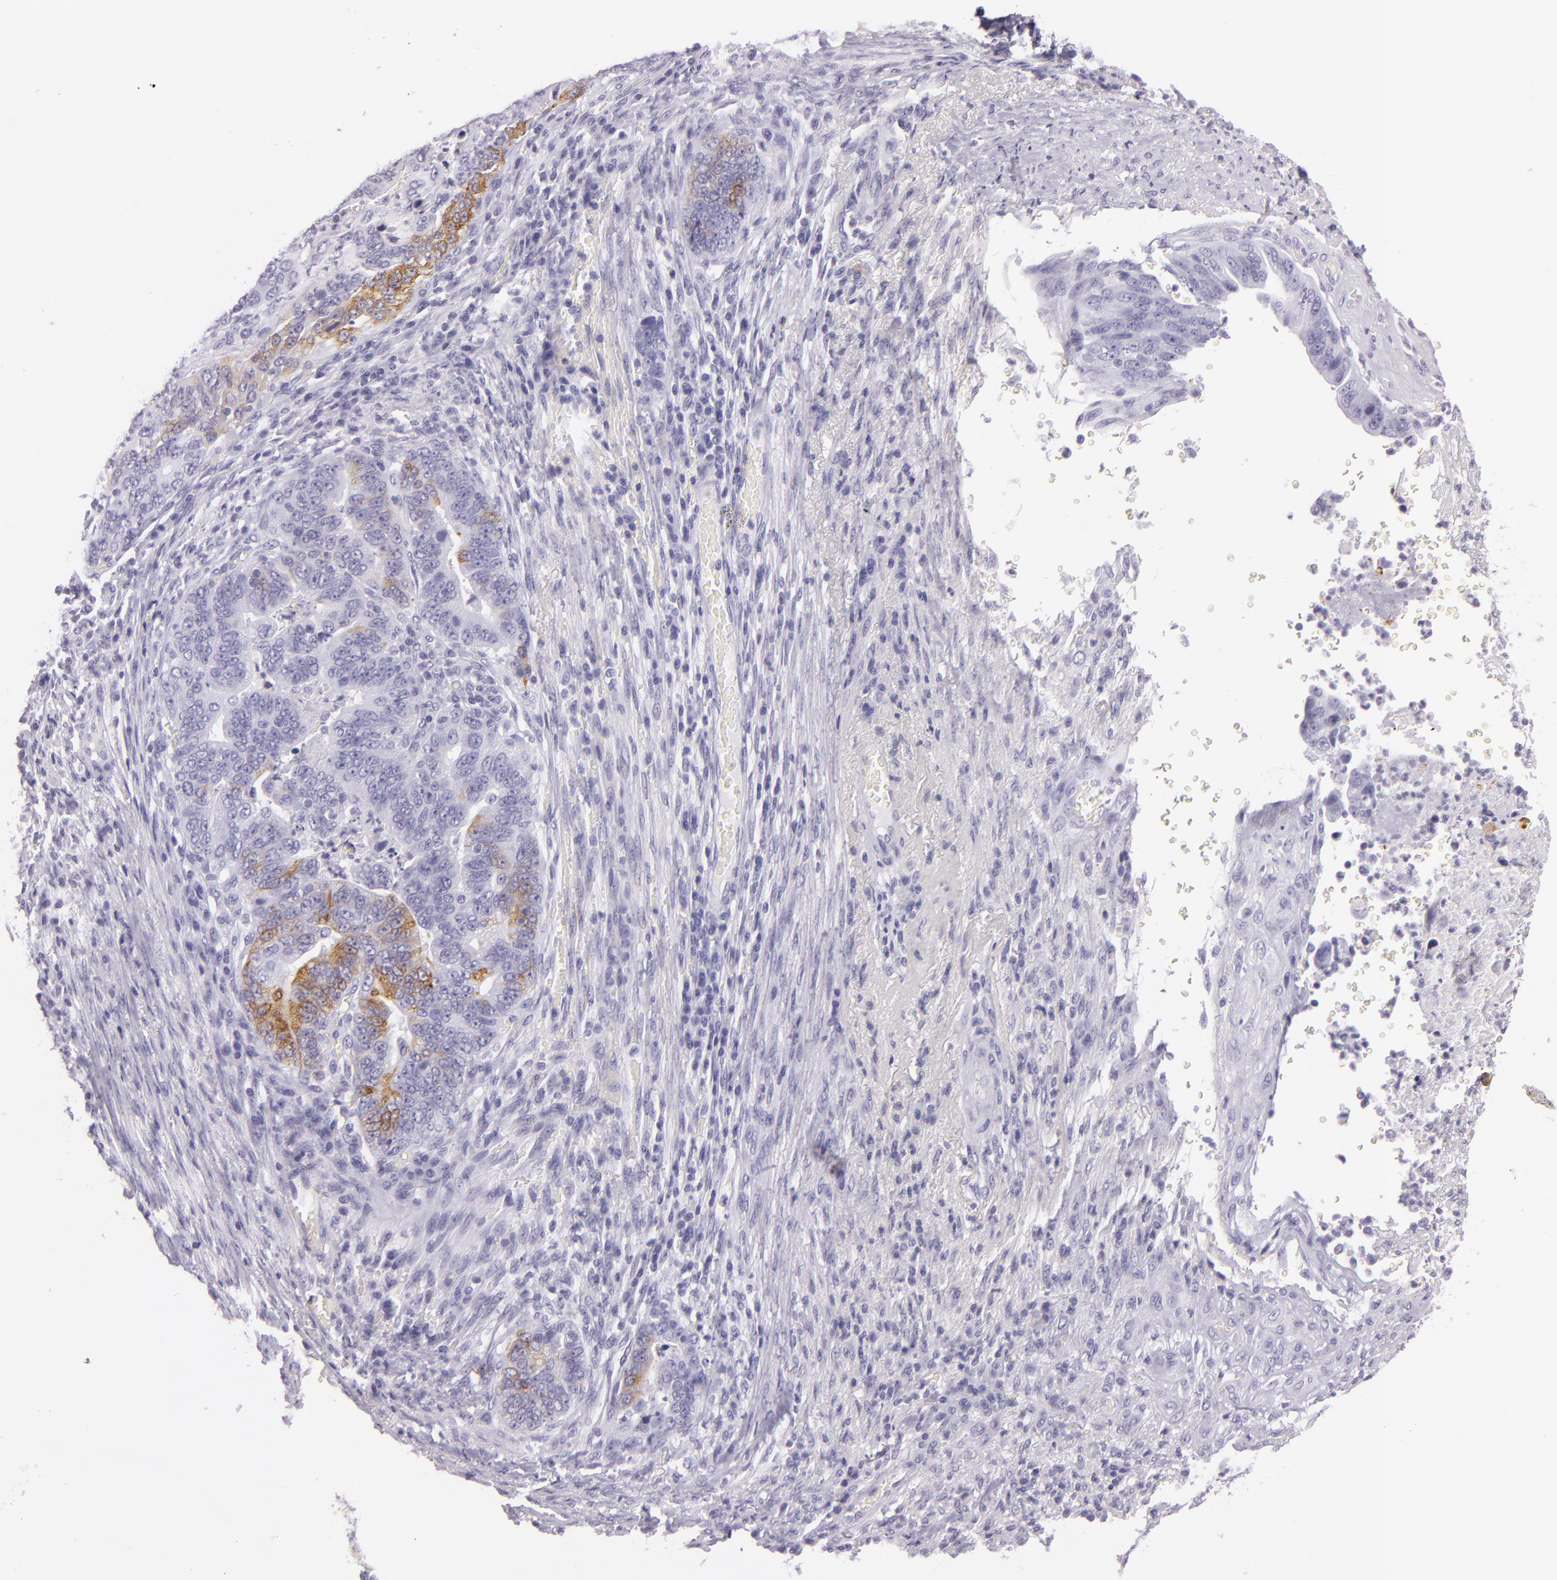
{"staining": {"intensity": "moderate", "quantity": "25%-75%", "location": "cytoplasmic/membranous"}, "tissue": "stomach cancer", "cell_type": "Tumor cells", "image_type": "cancer", "snomed": [{"axis": "morphology", "description": "Adenocarcinoma, NOS"}, {"axis": "topography", "description": "Stomach, upper"}], "caption": "Moderate cytoplasmic/membranous expression for a protein is identified in approximately 25%-75% of tumor cells of stomach adenocarcinoma using immunohistochemistry (IHC).", "gene": "MUC6", "patient": {"sex": "female", "age": 50}}